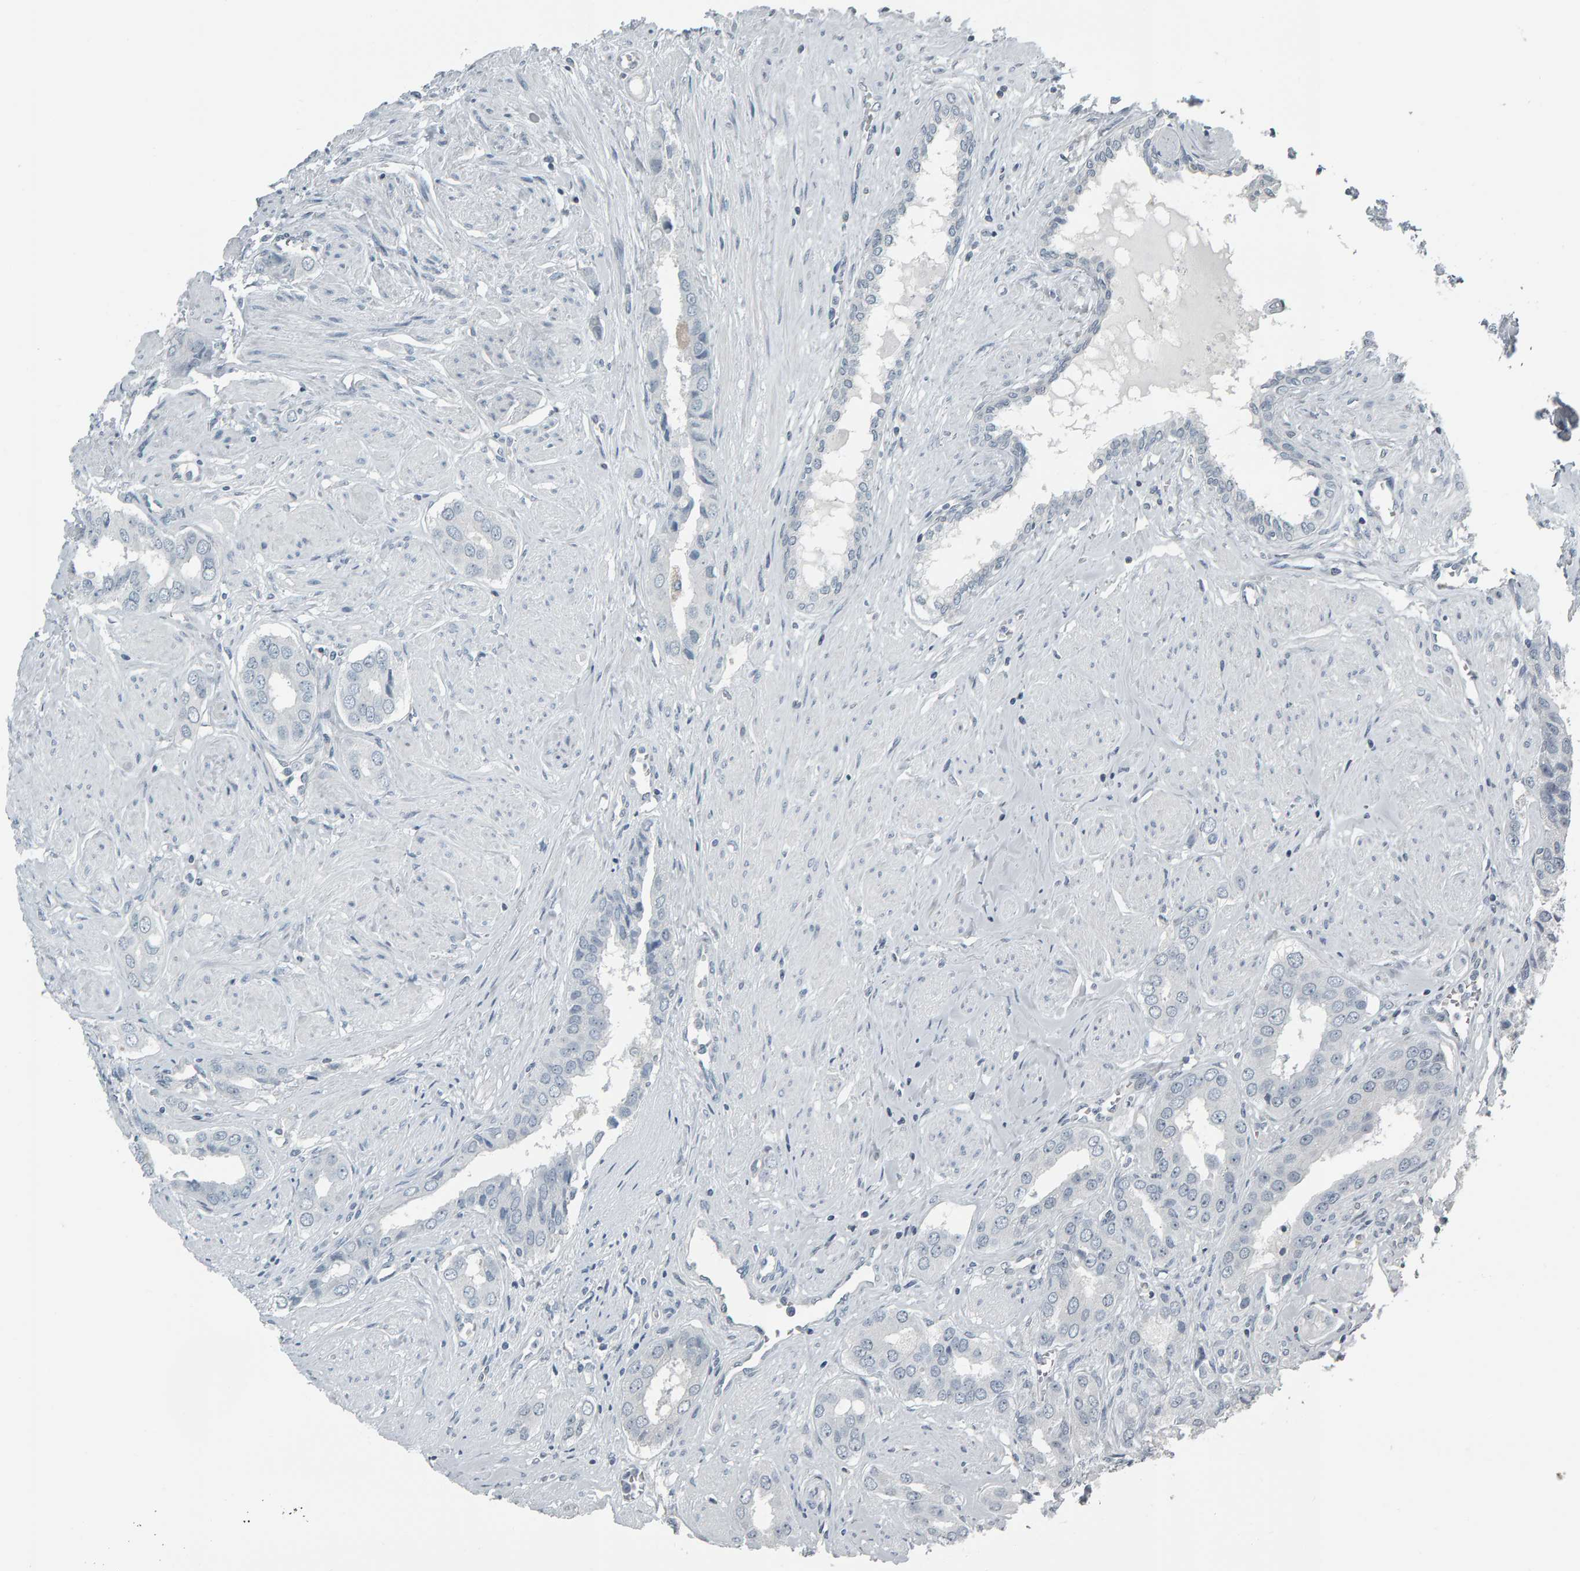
{"staining": {"intensity": "negative", "quantity": "none", "location": "none"}, "tissue": "prostate cancer", "cell_type": "Tumor cells", "image_type": "cancer", "snomed": [{"axis": "morphology", "description": "Adenocarcinoma, High grade"}, {"axis": "topography", "description": "Prostate"}], "caption": "There is no significant expression in tumor cells of prostate cancer. (DAB immunohistochemistry (IHC) with hematoxylin counter stain).", "gene": "PYY", "patient": {"sex": "male", "age": 52}}